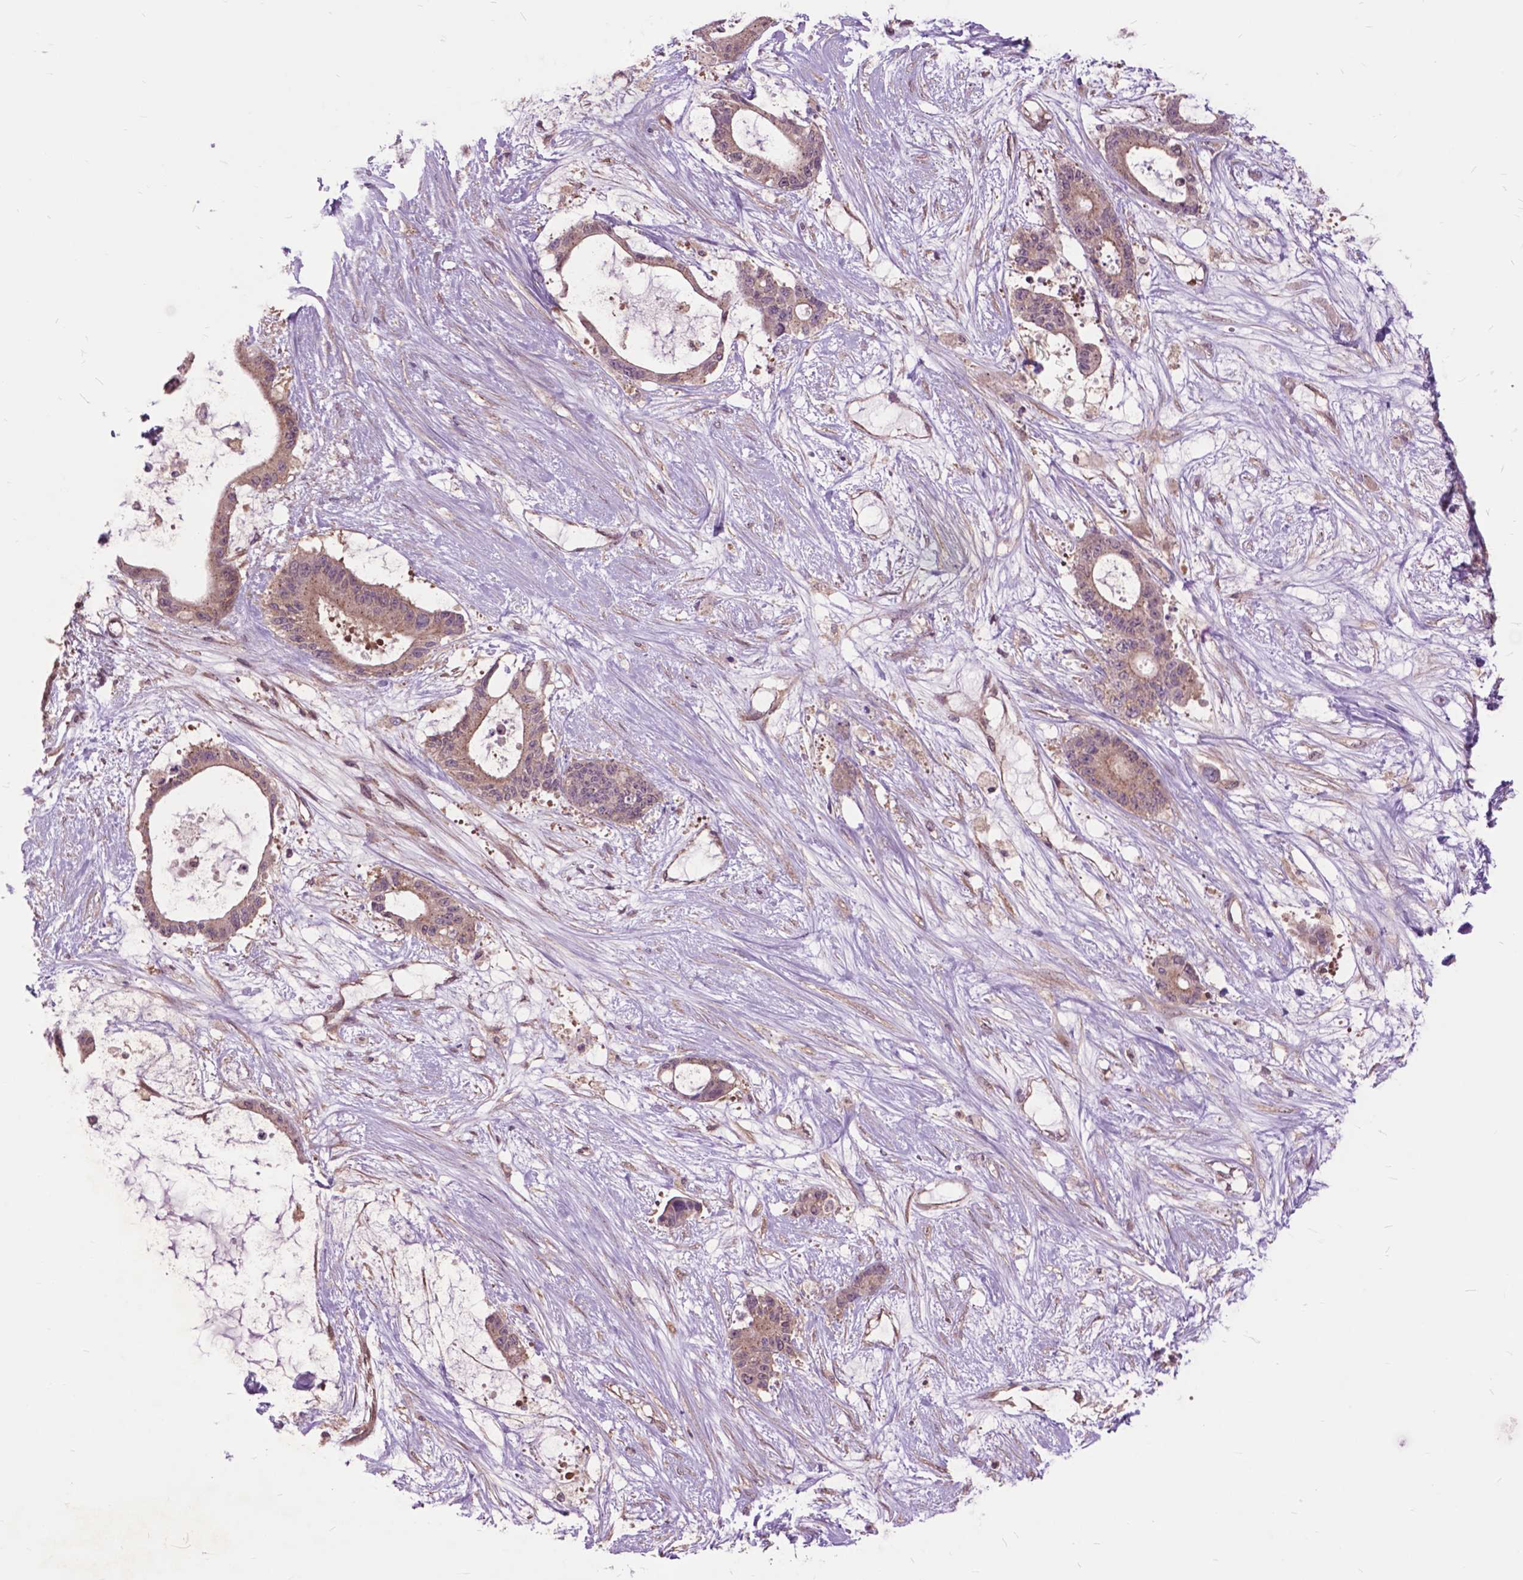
{"staining": {"intensity": "weak", "quantity": ">75%", "location": "cytoplasmic/membranous"}, "tissue": "liver cancer", "cell_type": "Tumor cells", "image_type": "cancer", "snomed": [{"axis": "morphology", "description": "Normal tissue, NOS"}, {"axis": "morphology", "description": "Cholangiocarcinoma"}, {"axis": "topography", "description": "Liver"}, {"axis": "topography", "description": "Peripheral nerve tissue"}], "caption": "Liver cancer (cholangiocarcinoma) stained with a brown dye displays weak cytoplasmic/membranous positive staining in approximately >75% of tumor cells.", "gene": "ARAF", "patient": {"sex": "female", "age": 73}}